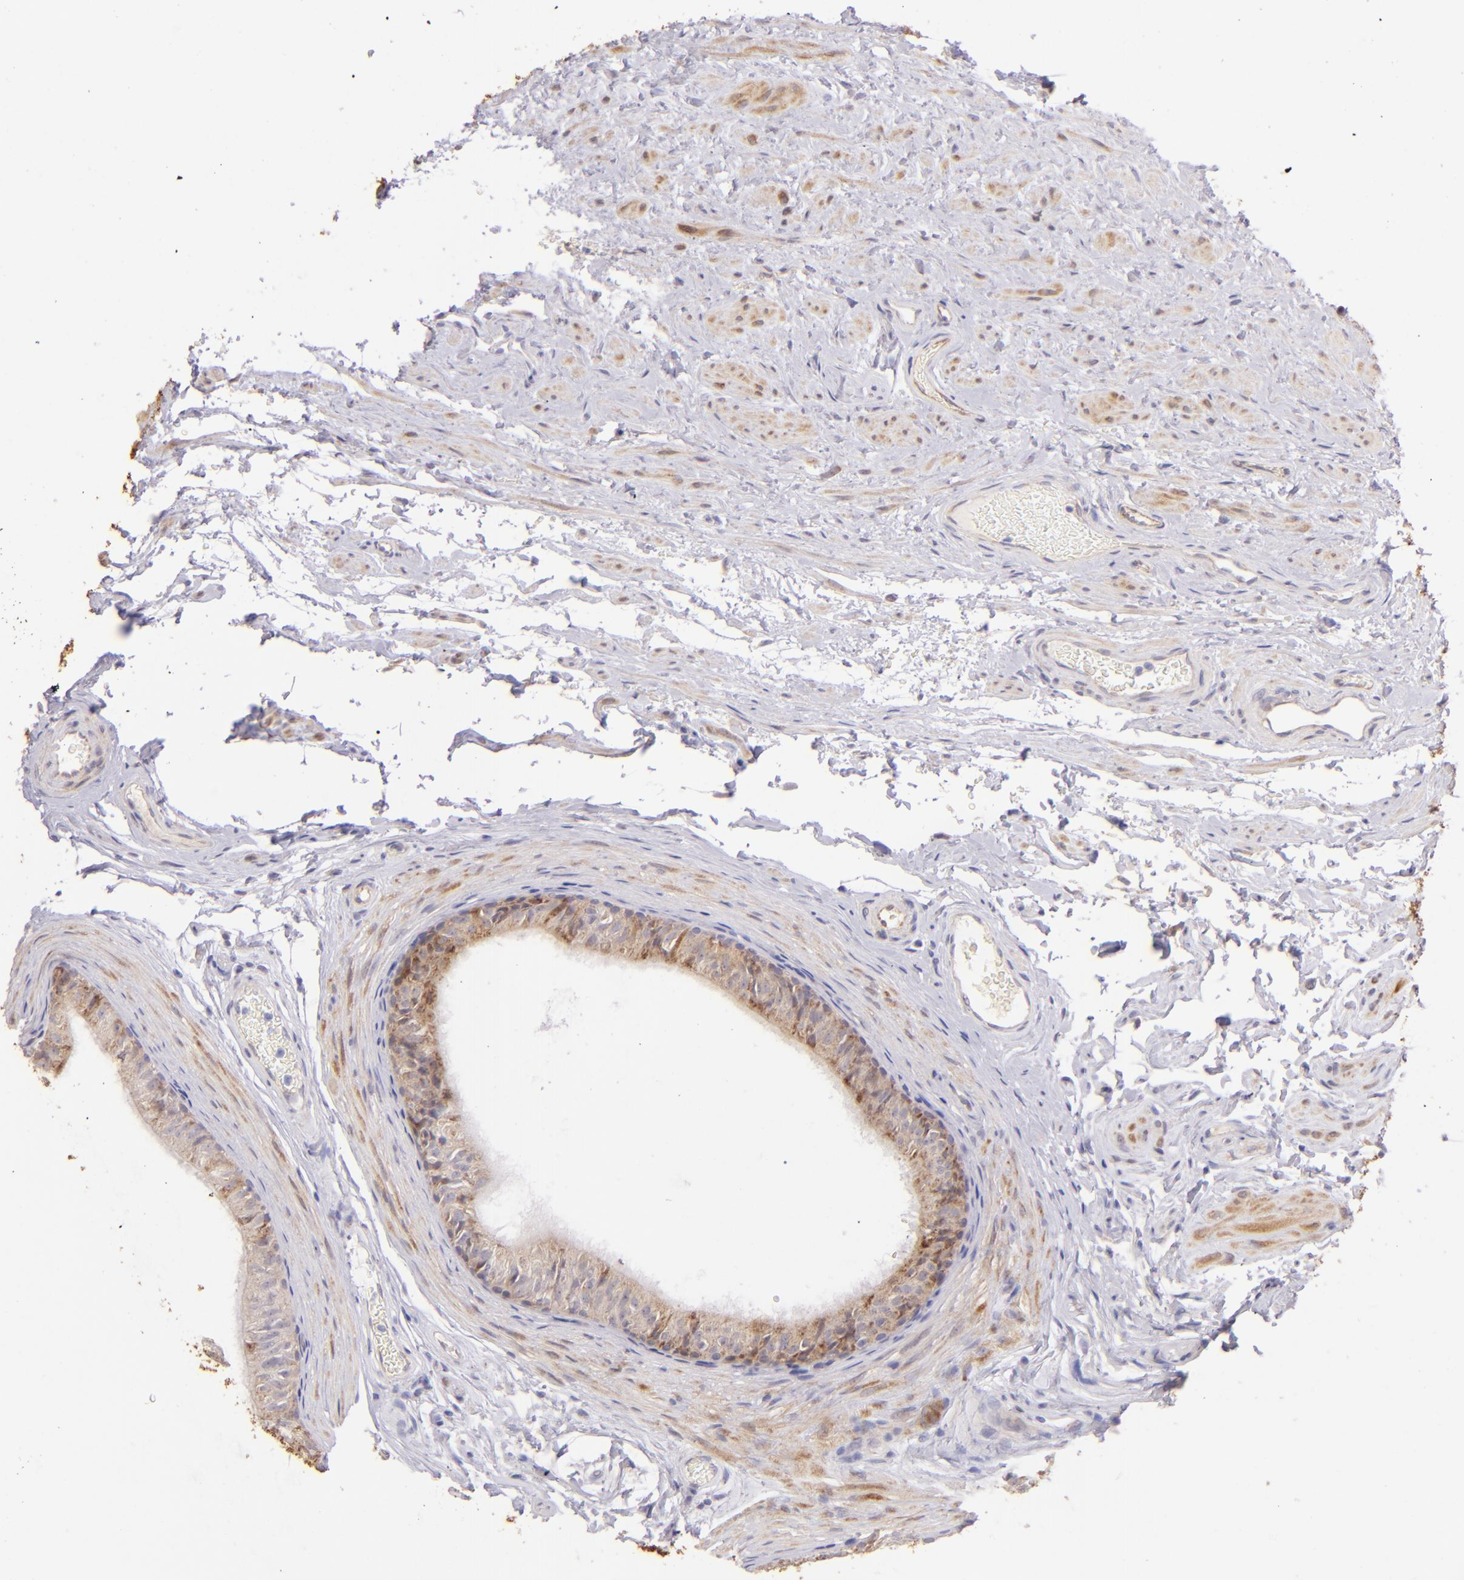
{"staining": {"intensity": "weak", "quantity": ">75%", "location": "cytoplasmic/membranous"}, "tissue": "epididymis", "cell_type": "Glandular cells", "image_type": "normal", "snomed": [{"axis": "morphology", "description": "Normal tissue, NOS"}, {"axis": "topography", "description": "Testis"}, {"axis": "topography", "description": "Epididymis"}], "caption": "The photomicrograph reveals immunohistochemical staining of unremarkable epididymis. There is weak cytoplasmic/membranous staining is present in approximately >75% of glandular cells.", "gene": "SH2D4A", "patient": {"sex": "male", "age": 36}}